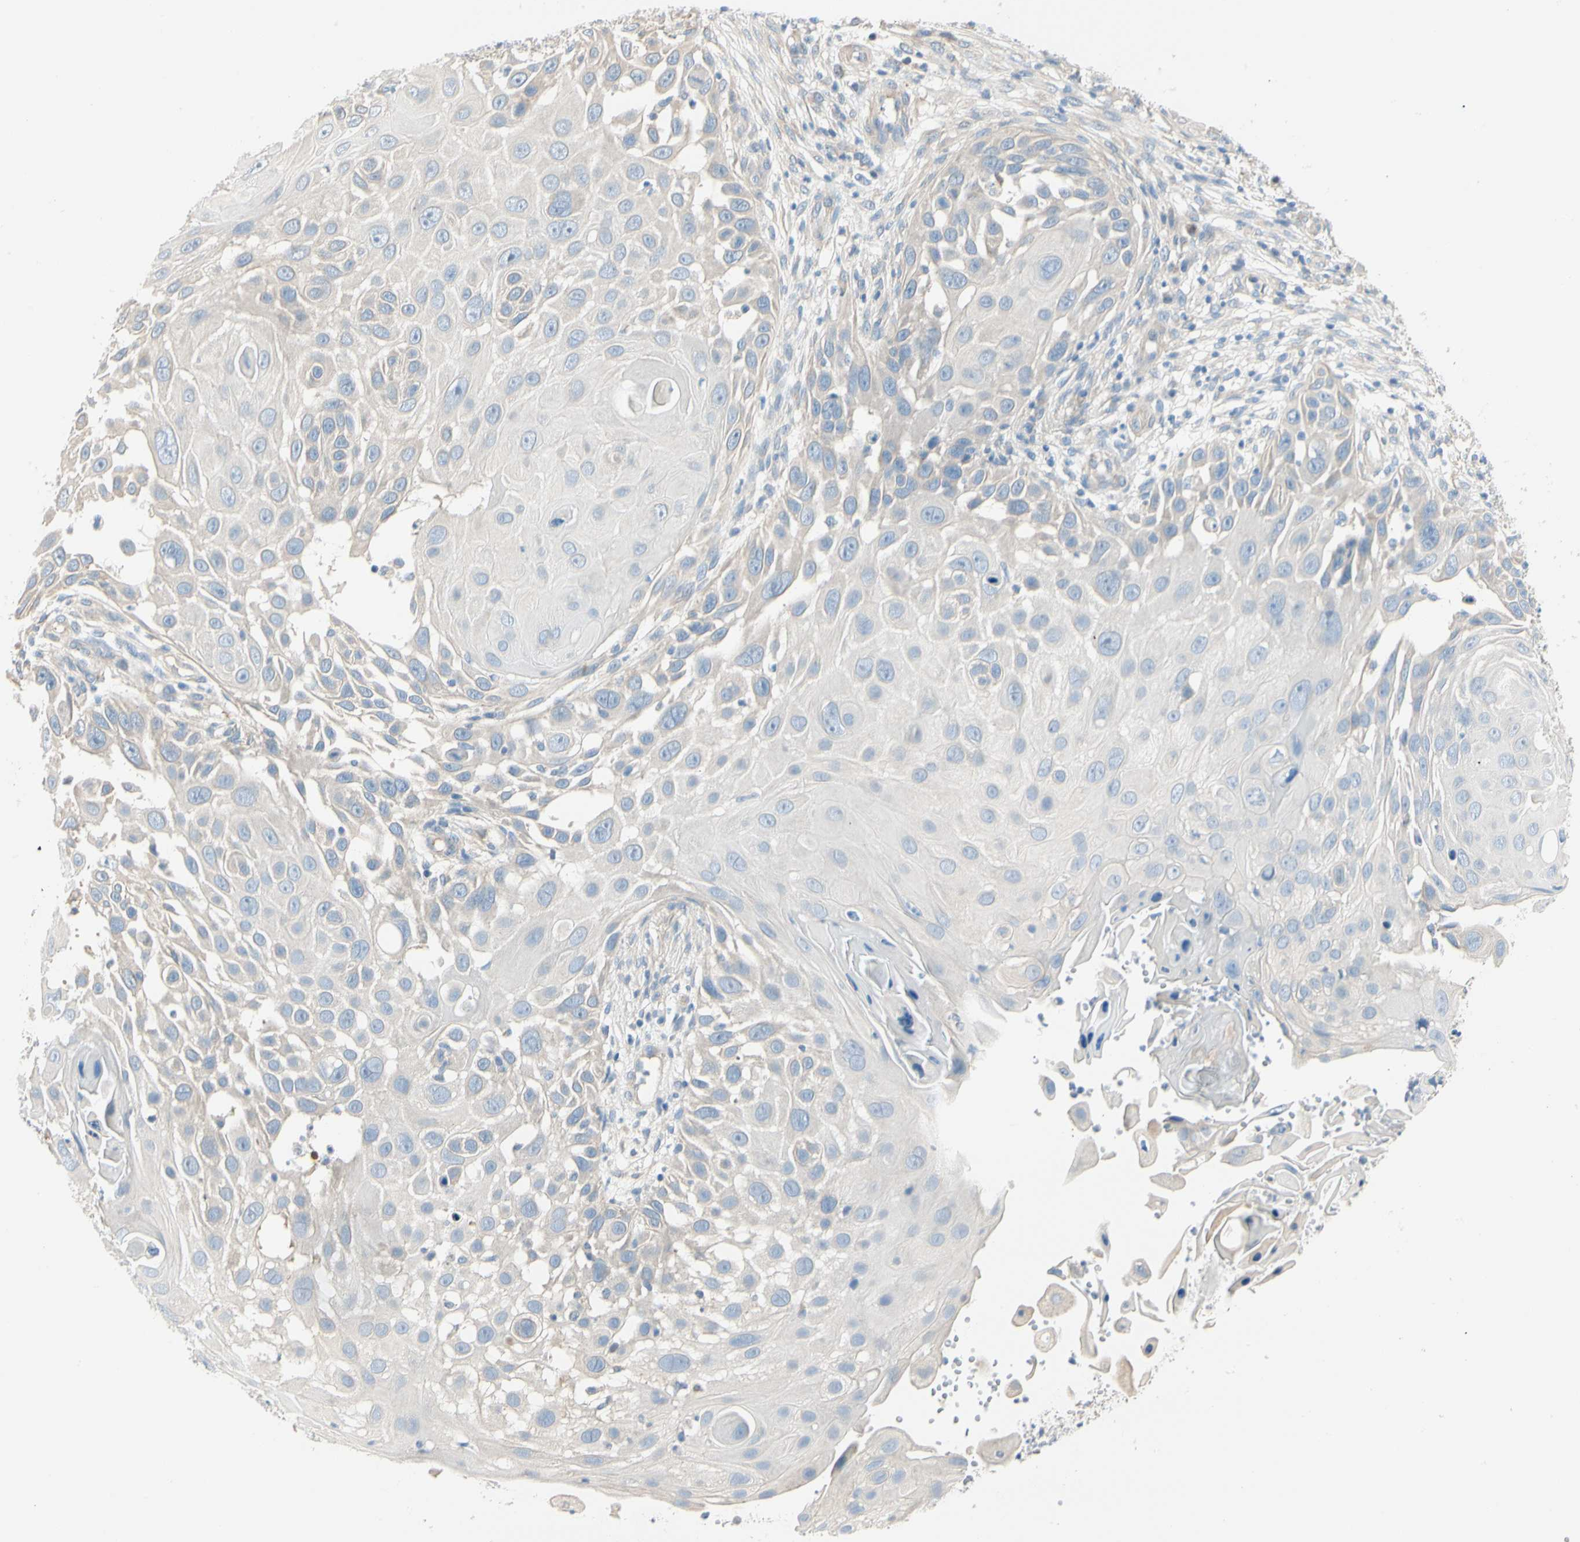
{"staining": {"intensity": "negative", "quantity": "none", "location": "none"}, "tissue": "skin cancer", "cell_type": "Tumor cells", "image_type": "cancer", "snomed": [{"axis": "morphology", "description": "Squamous cell carcinoma, NOS"}, {"axis": "topography", "description": "Skin"}], "caption": "Human squamous cell carcinoma (skin) stained for a protein using immunohistochemistry (IHC) displays no expression in tumor cells.", "gene": "DUSP12", "patient": {"sex": "female", "age": 44}}